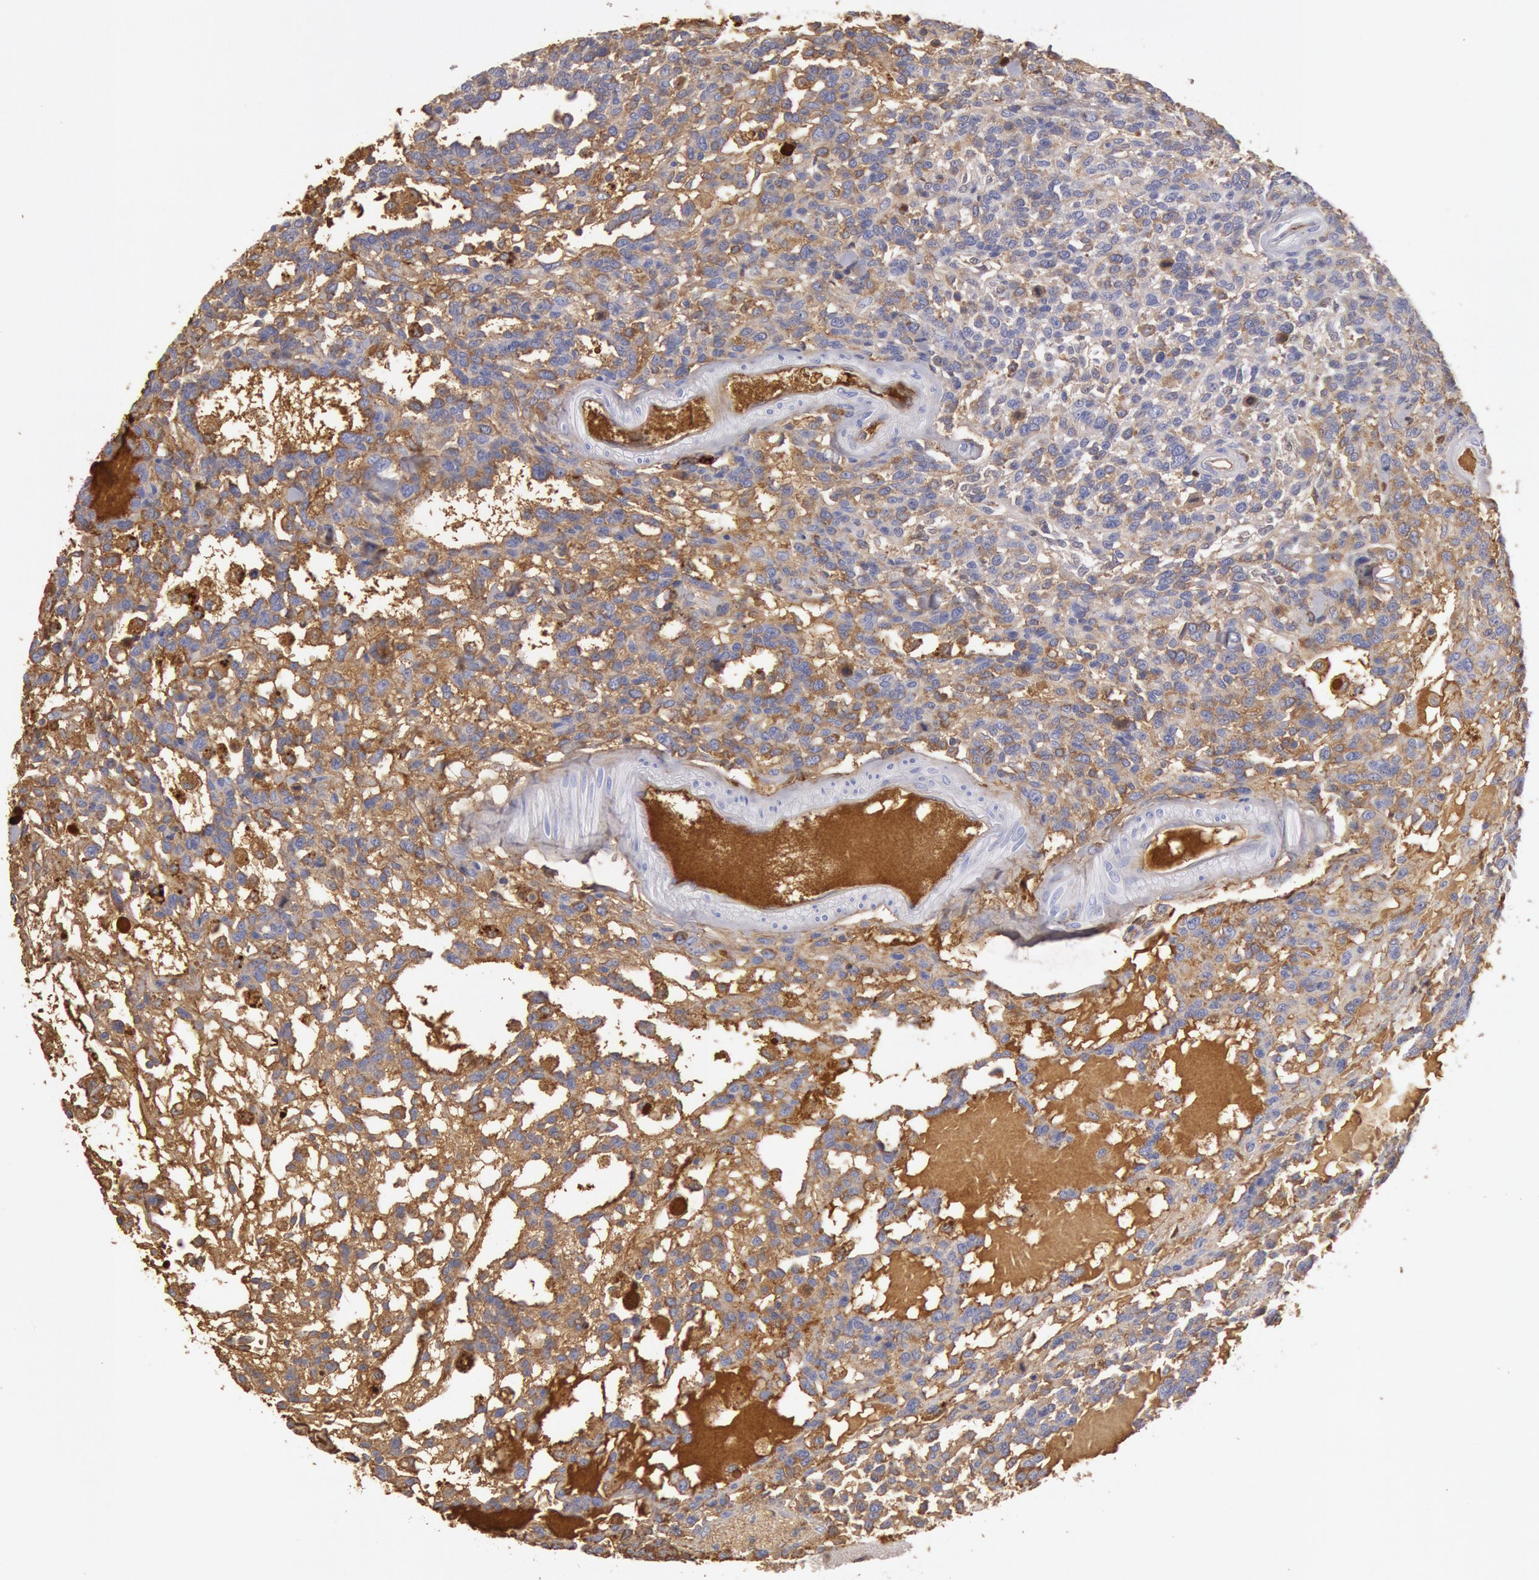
{"staining": {"intensity": "weak", "quantity": "25%-75%", "location": "cytoplasmic/membranous"}, "tissue": "glioma", "cell_type": "Tumor cells", "image_type": "cancer", "snomed": [{"axis": "morphology", "description": "Glioma, malignant, High grade"}, {"axis": "topography", "description": "Brain"}], "caption": "Glioma was stained to show a protein in brown. There is low levels of weak cytoplasmic/membranous positivity in approximately 25%-75% of tumor cells.", "gene": "IGHA1", "patient": {"sex": "male", "age": 66}}